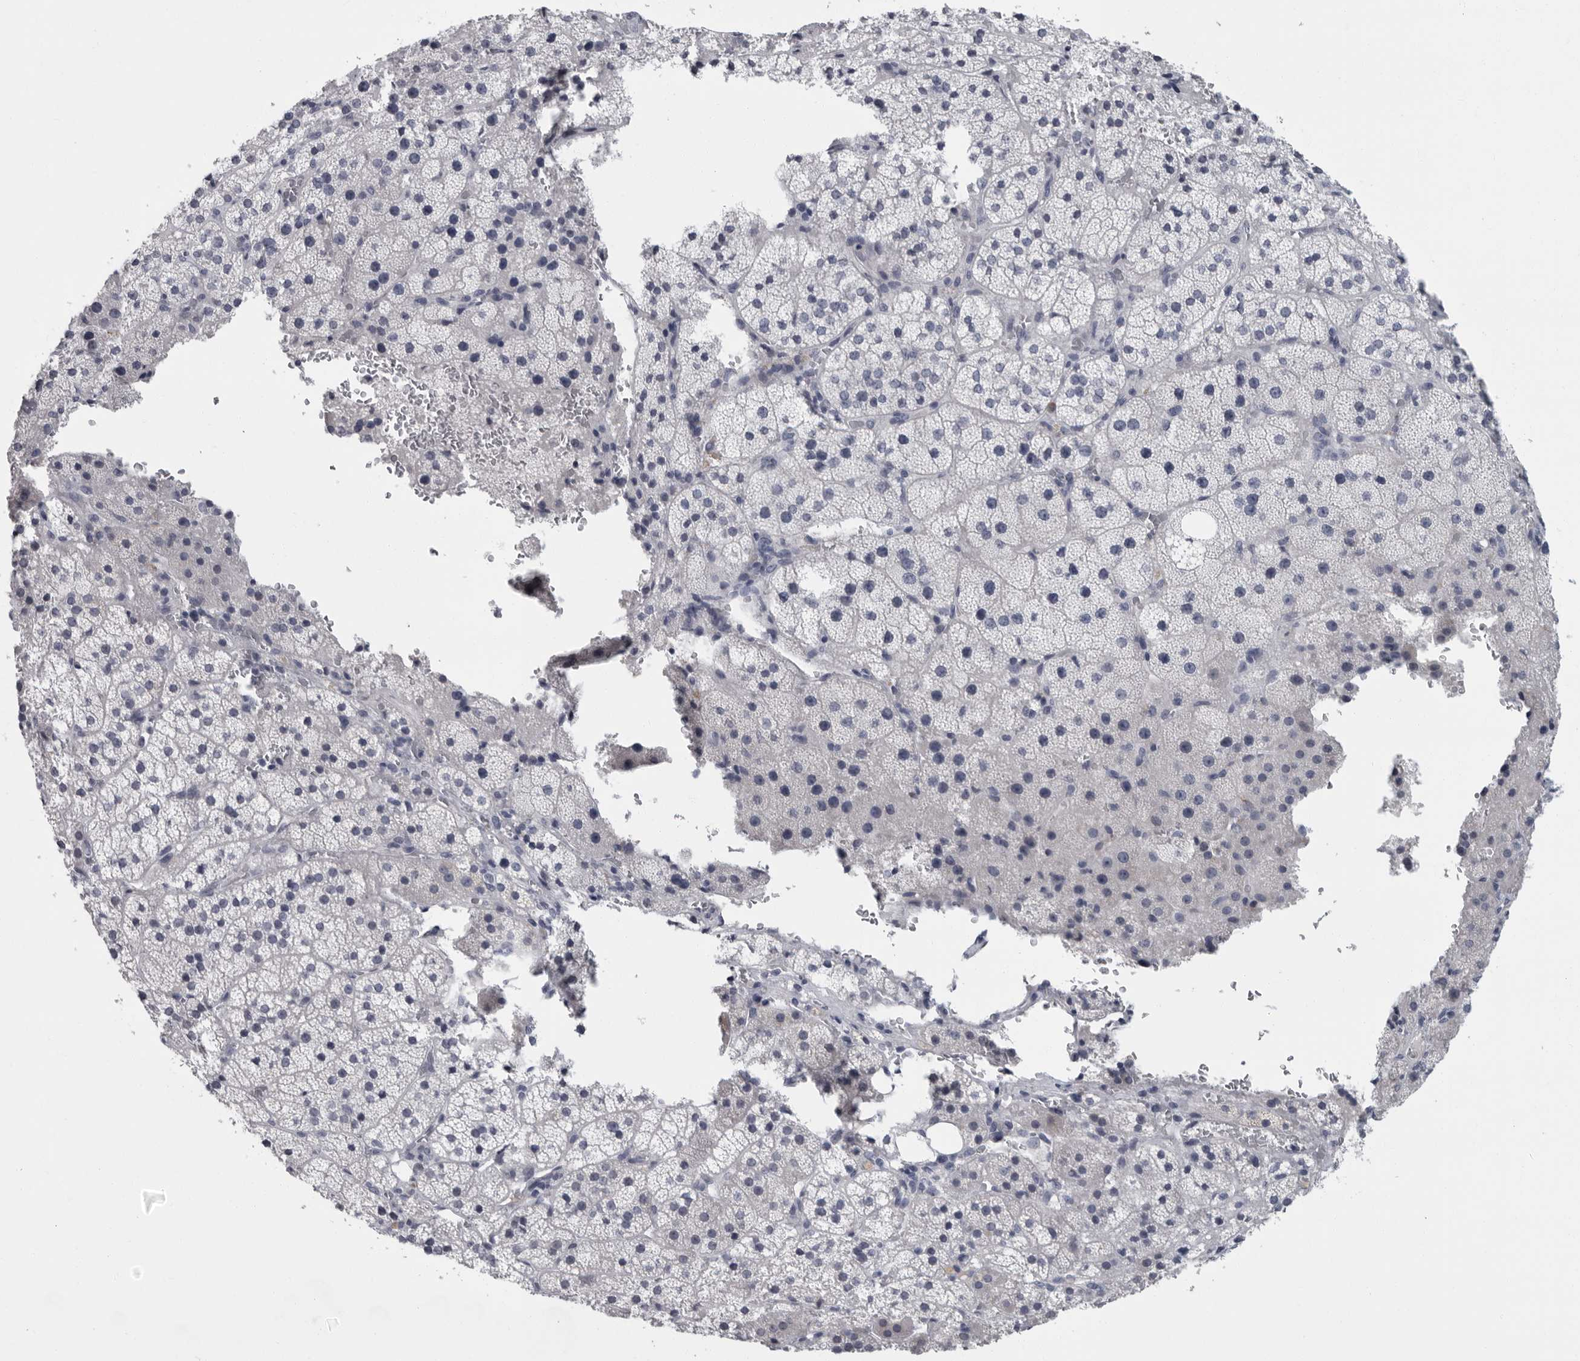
{"staining": {"intensity": "negative", "quantity": "none", "location": "none"}, "tissue": "adrenal gland", "cell_type": "Glandular cells", "image_type": "normal", "snomed": [{"axis": "morphology", "description": "Normal tissue, NOS"}, {"axis": "topography", "description": "Adrenal gland"}], "caption": "DAB immunohistochemical staining of benign human adrenal gland reveals no significant positivity in glandular cells. Brightfield microscopy of IHC stained with DAB (3,3'-diaminobenzidine) (brown) and hematoxylin (blue), captured at high magnification.", "gene": "SLC25A39", "patient": {"sex": "female", "age": 44}}